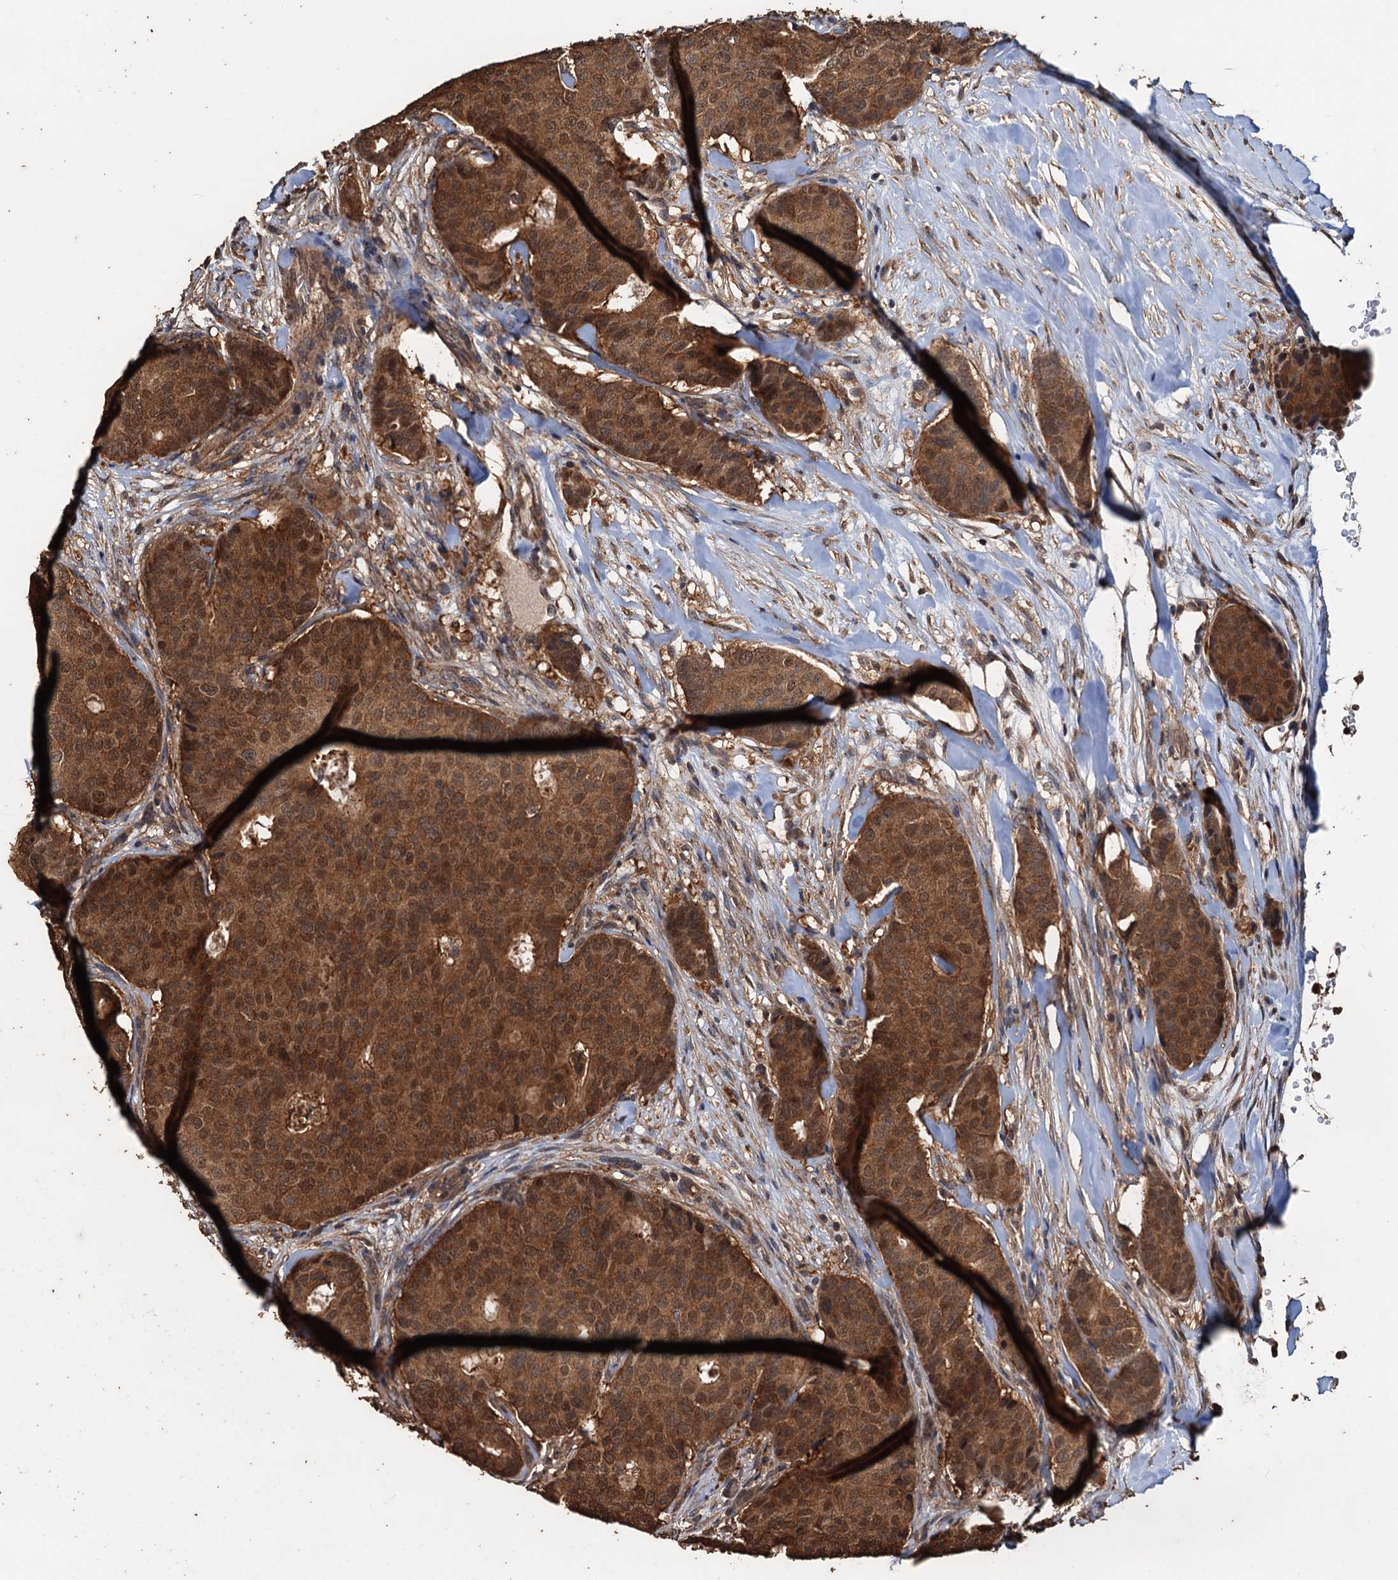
{"staining": {"intensity": "moderate", "quantity": ">75%", "location": "cytoplasmic/membranous,nuclear"}, "tissue": "breast cancer", "cell_type": "Tumor cells", "image_type": "cancer", "snomed": [{"axis": "morphology", "description": "Duct carcinoma"}, {"axis": "topography", "description": "Breast"}], "caption": "This is an image of immunohistochemistry (IHC) staining of breast intraductal carcinoma, which shows moderate positivity in the cytoplasmic/membranous and nuclear of tumor cells.", "gene": "PSMD9", "patient": {"sex": "female", "age": 75}}